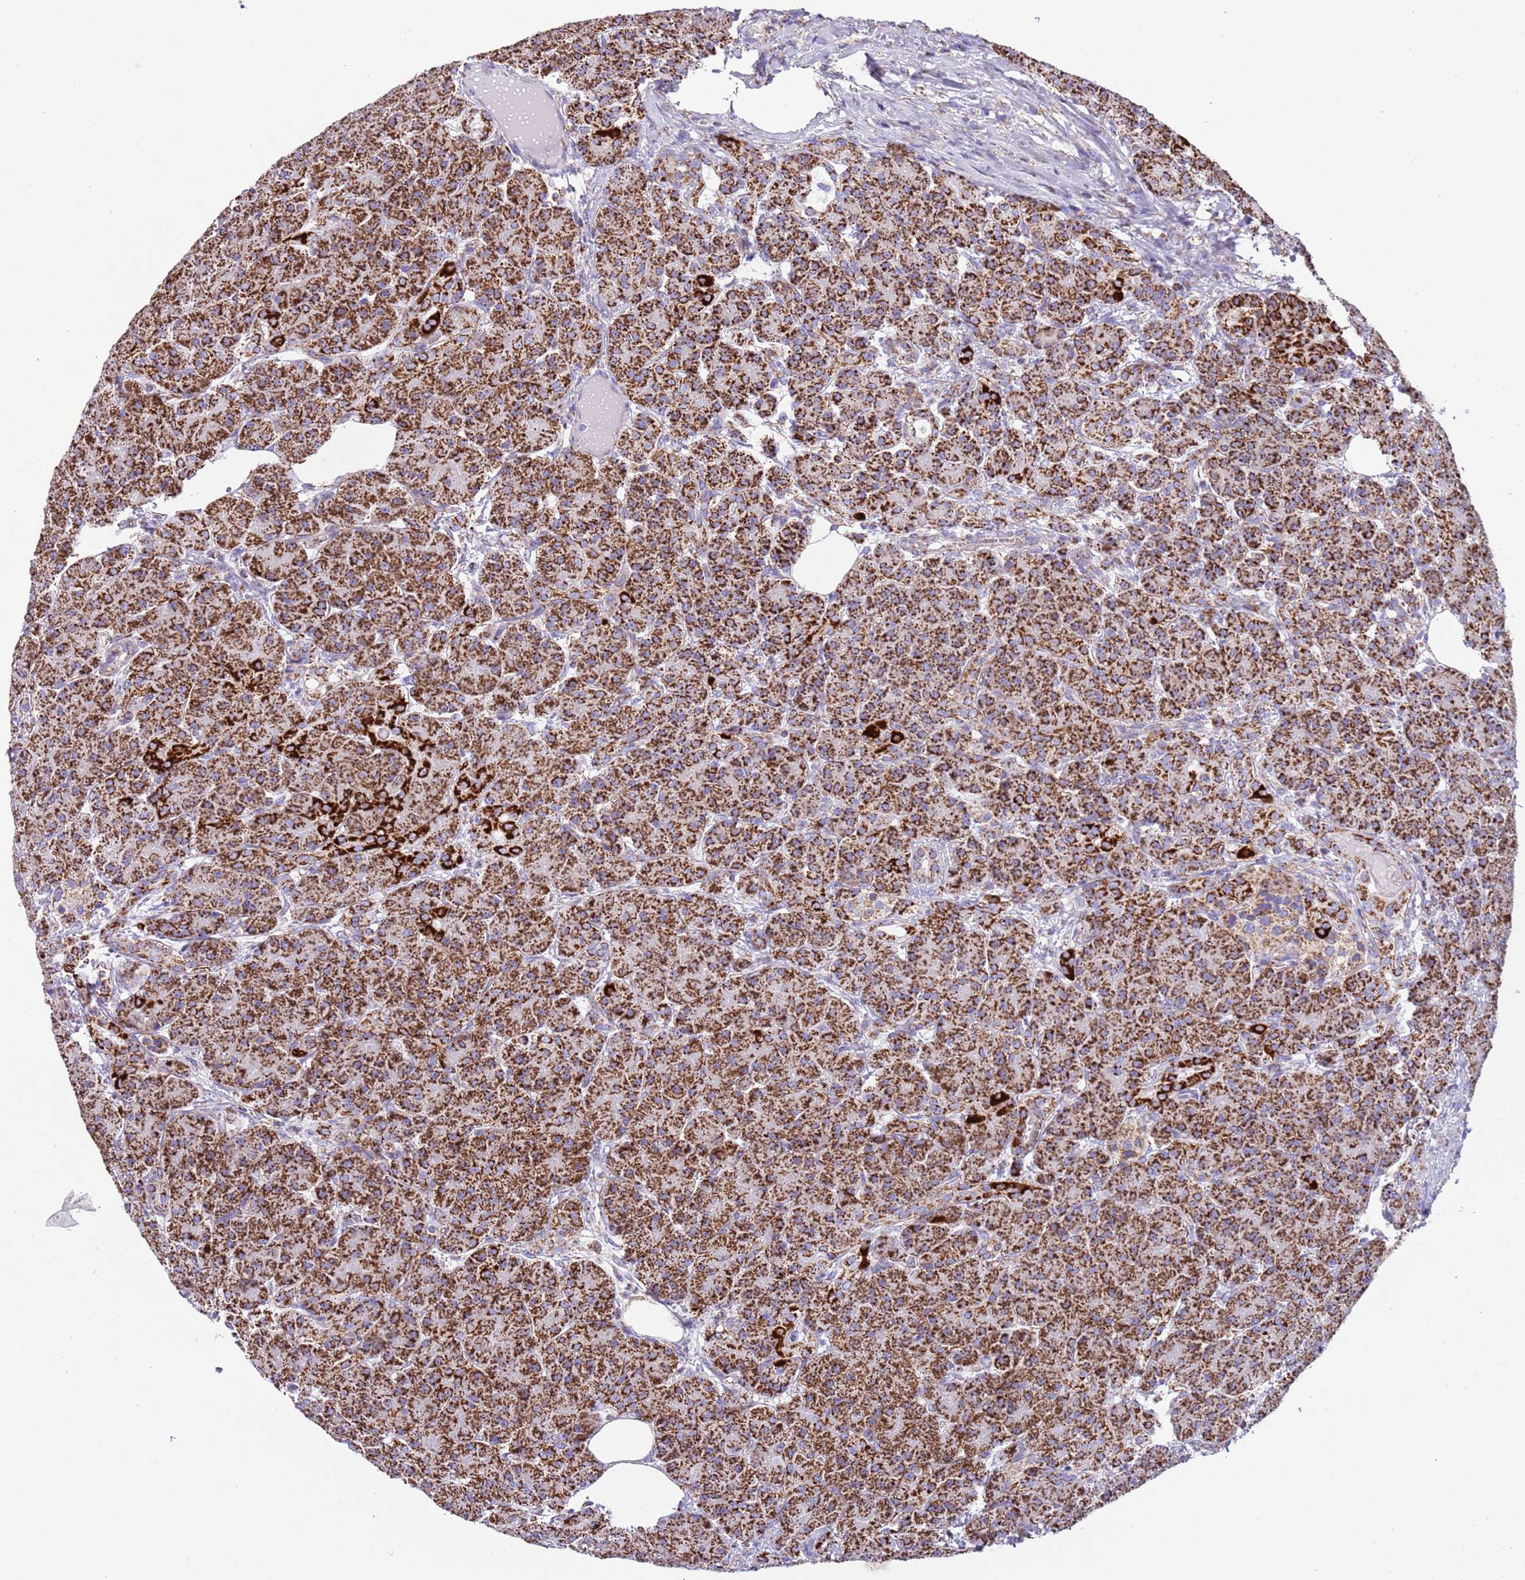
{"staining": {"intensity": "strong", "quantity": ">75%", "location": "cytoplasmic/membranous"}, "tissue": "pancreas", "cell_type": "Exocrine glandular cells", "image_type": "normal", "snomed": [{"axis": "morphology", "description": "Normal tissue, NOS"}, {"axis": "topography", "description": "Pancreas"}], "caption": "Pancreas was stained to show a protein in brown. There is high levels of strong cytoplasmic/membranous staining in approximately >75% of exocrine glandular cells.", "gene": "SUCLG2", "patient": {"sex": "male", "age": 63}}